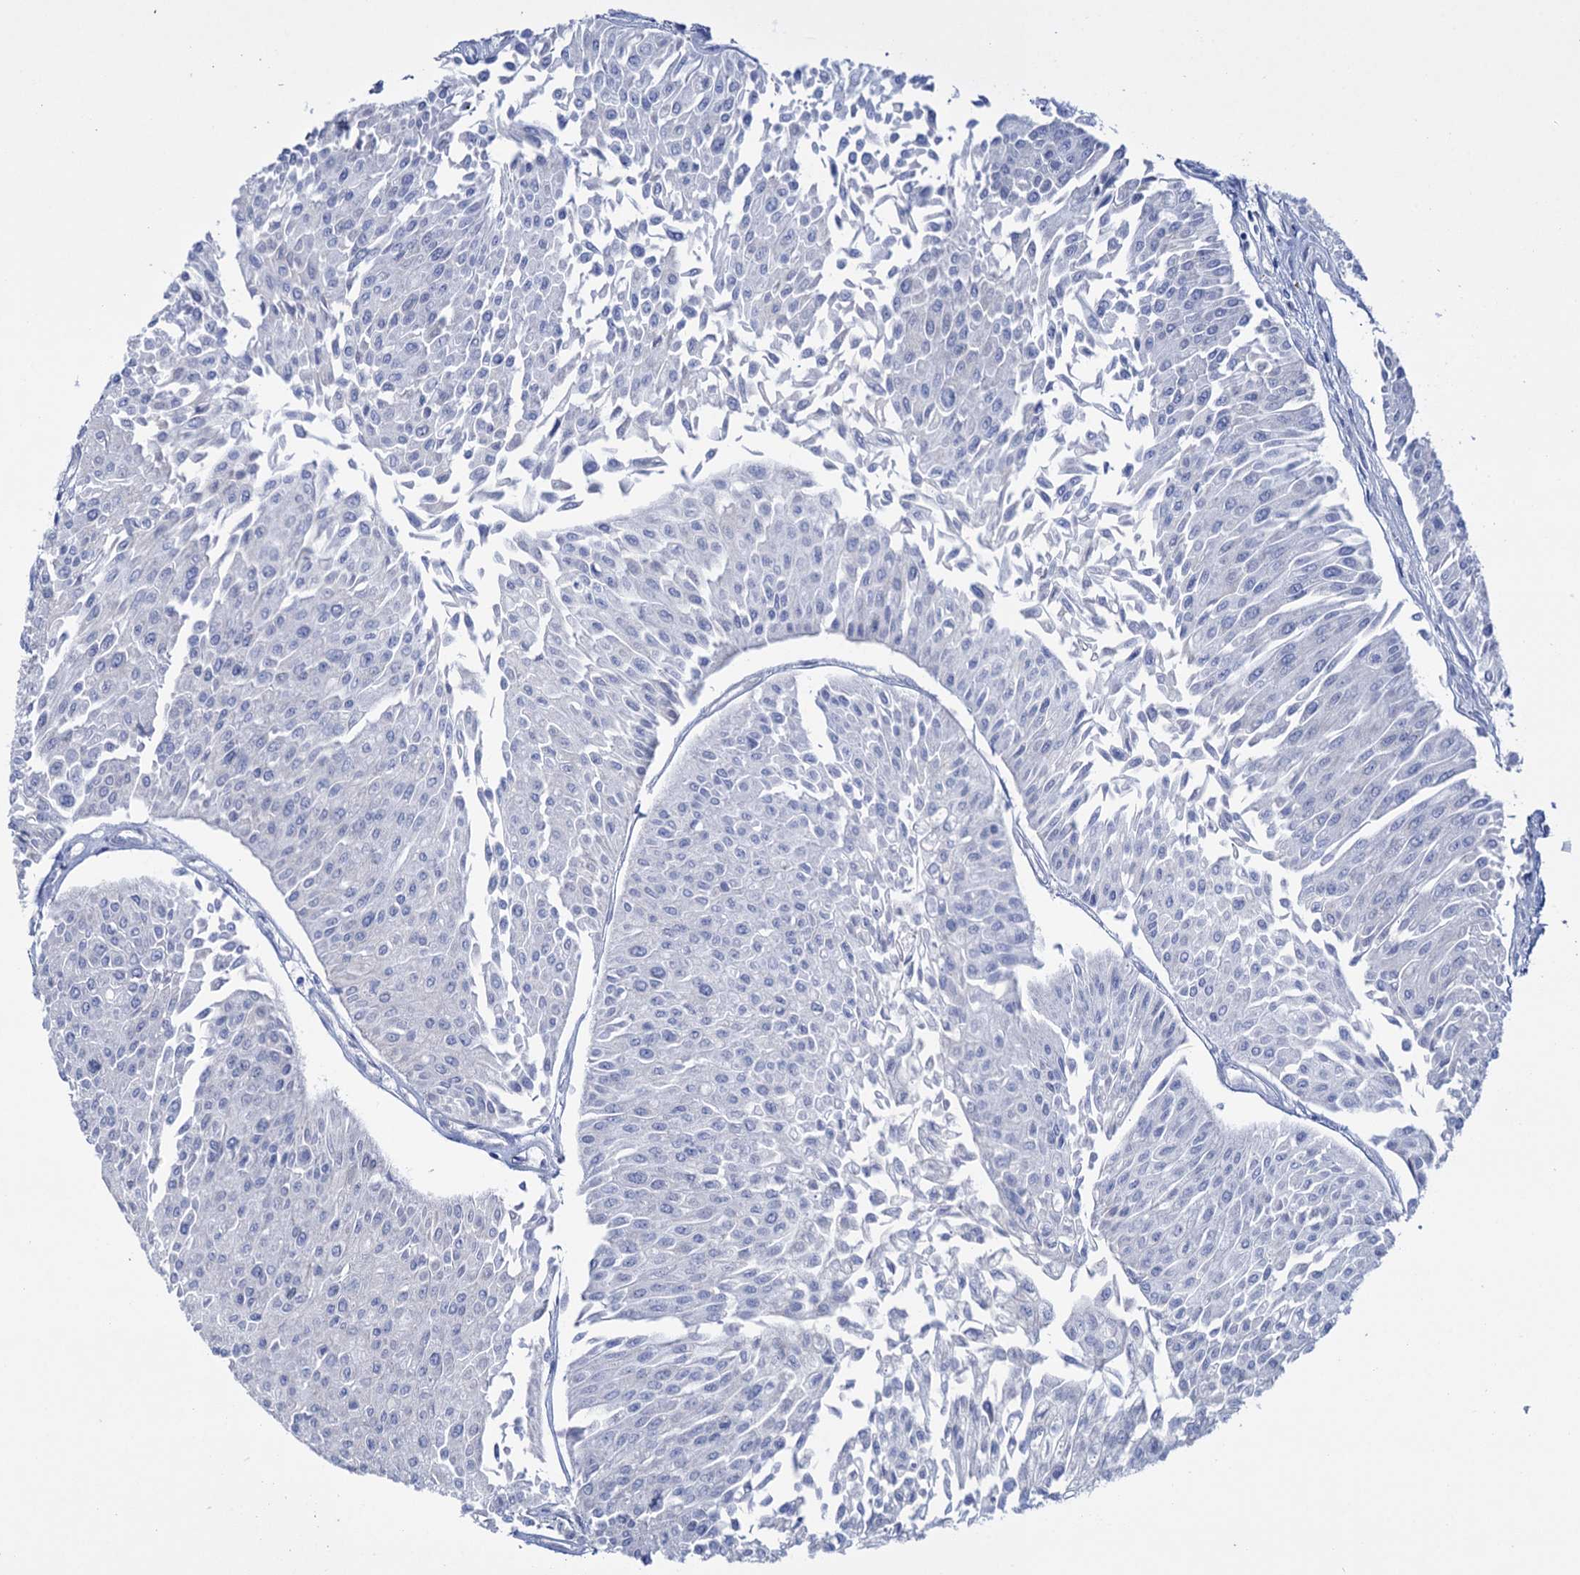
{"staining": {"intensity": "negative", "quantity": "none", "location": "none"}, "tissue": "urothelial cancer", "cell_type": "Tumor cells", "image_type": "cancer", "snomed": [{"axis": "morphology", "description": "Urothelial carcinoma, Low grade"}, {"axis": "topography", "description": "Urinary bladder"}], "caption": "High power microscopy image of an IHC micrograph of urothelial cancer, revealing no significant staining in tumor cells.", "gene": "FBXW12", "patient": {"sex": "male", "age": 67}}